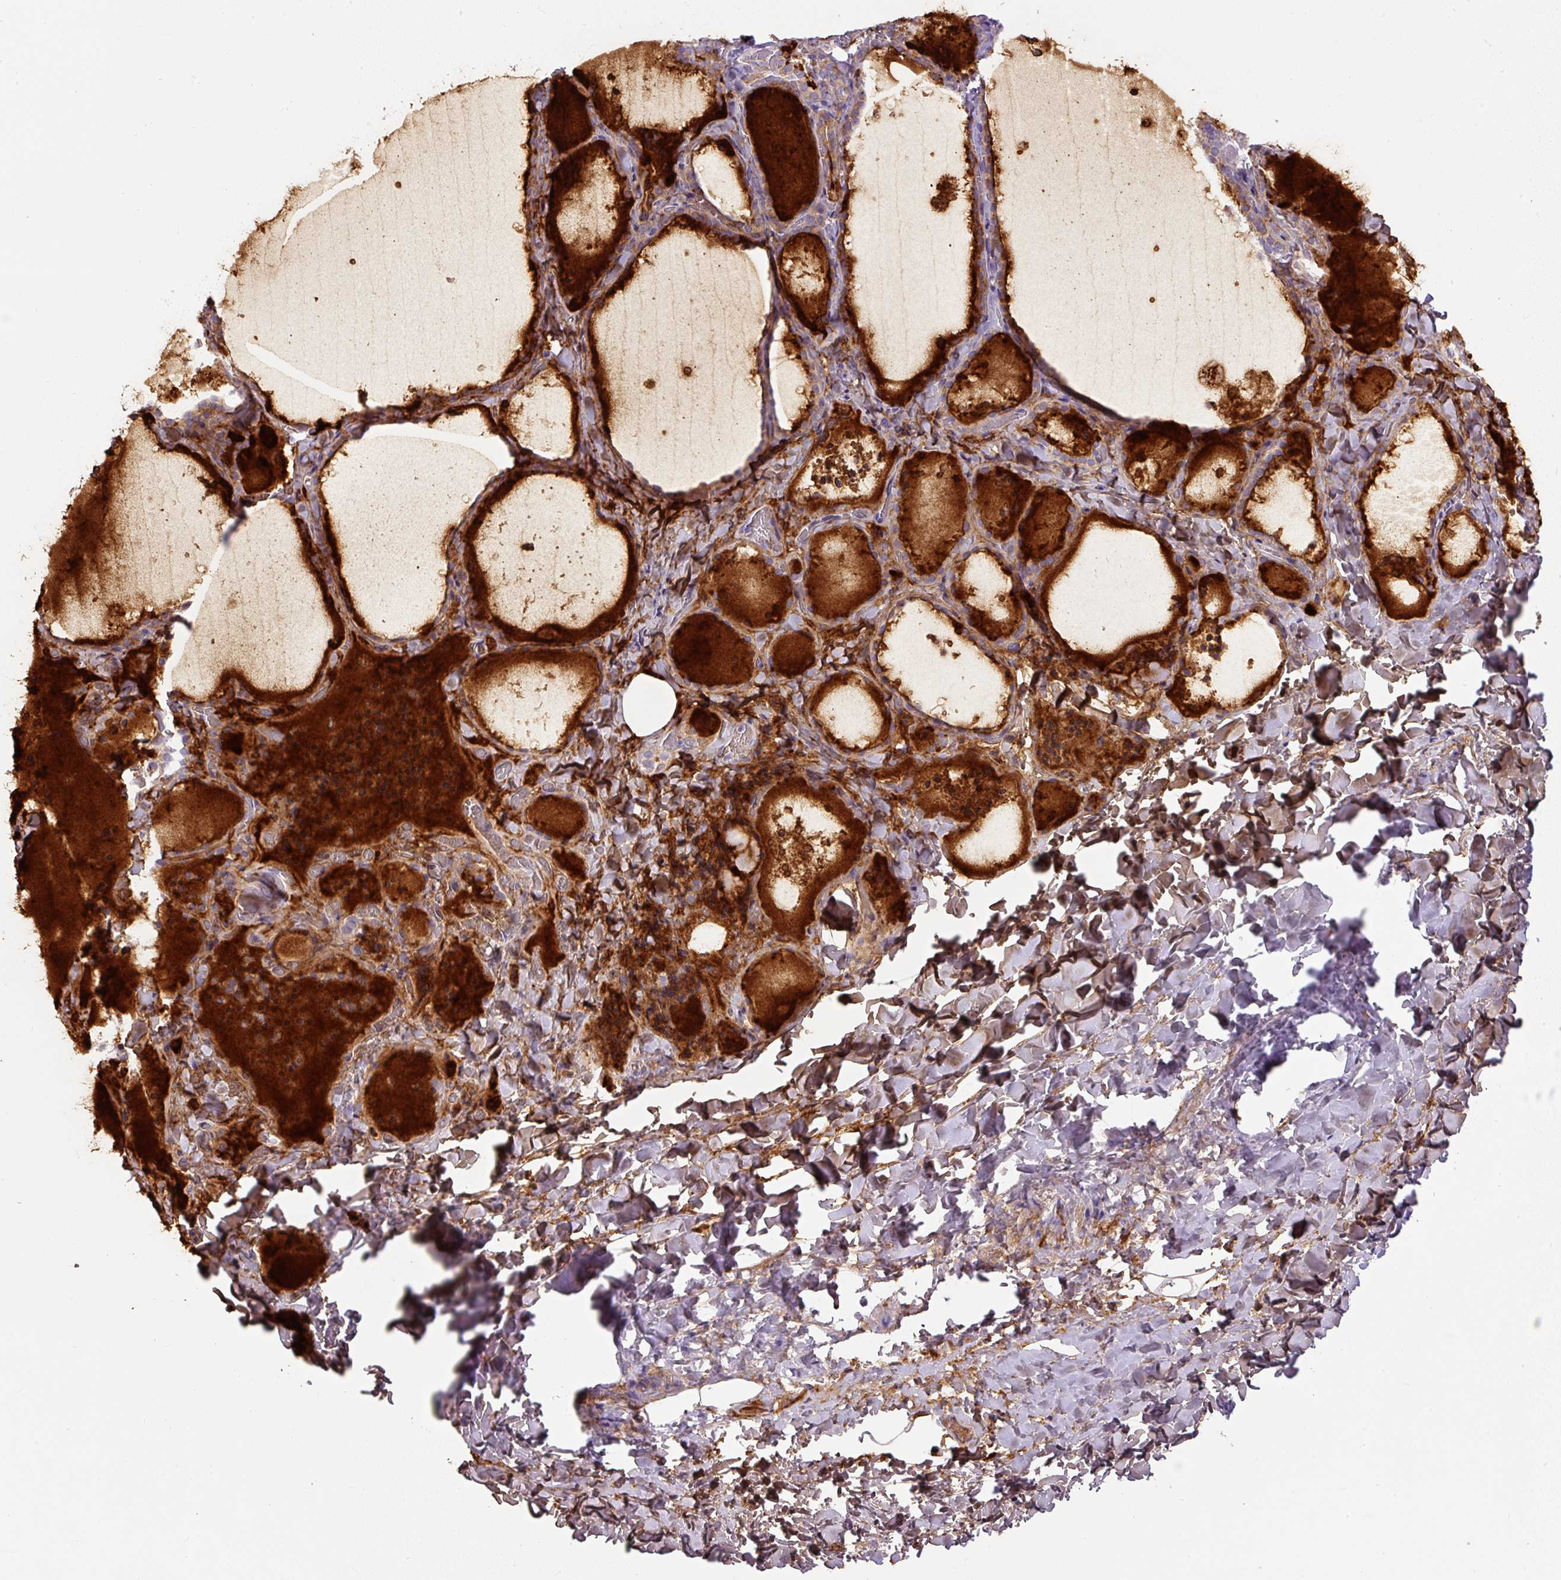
{"staining": {"intensity": "strong", "quantity": ">75%", "location": "cytoplasmic/membranous"}, "tissue": "thyroid gland", "cell_type": "Glandular cells", "image_type": "normal", "snomed": [{"axis": "morphology", "description": "Normal tissue, NOS"}, {"axis": "topography", "description": "Thyroid gland"}], "caption": "Strong cytoplasmic/membranous staining is appreciated in approximately >75% of glandular cells in benign thyroid gland.", "gene": "ZNF596", "patient": {"sex": "female", "age": 22}}